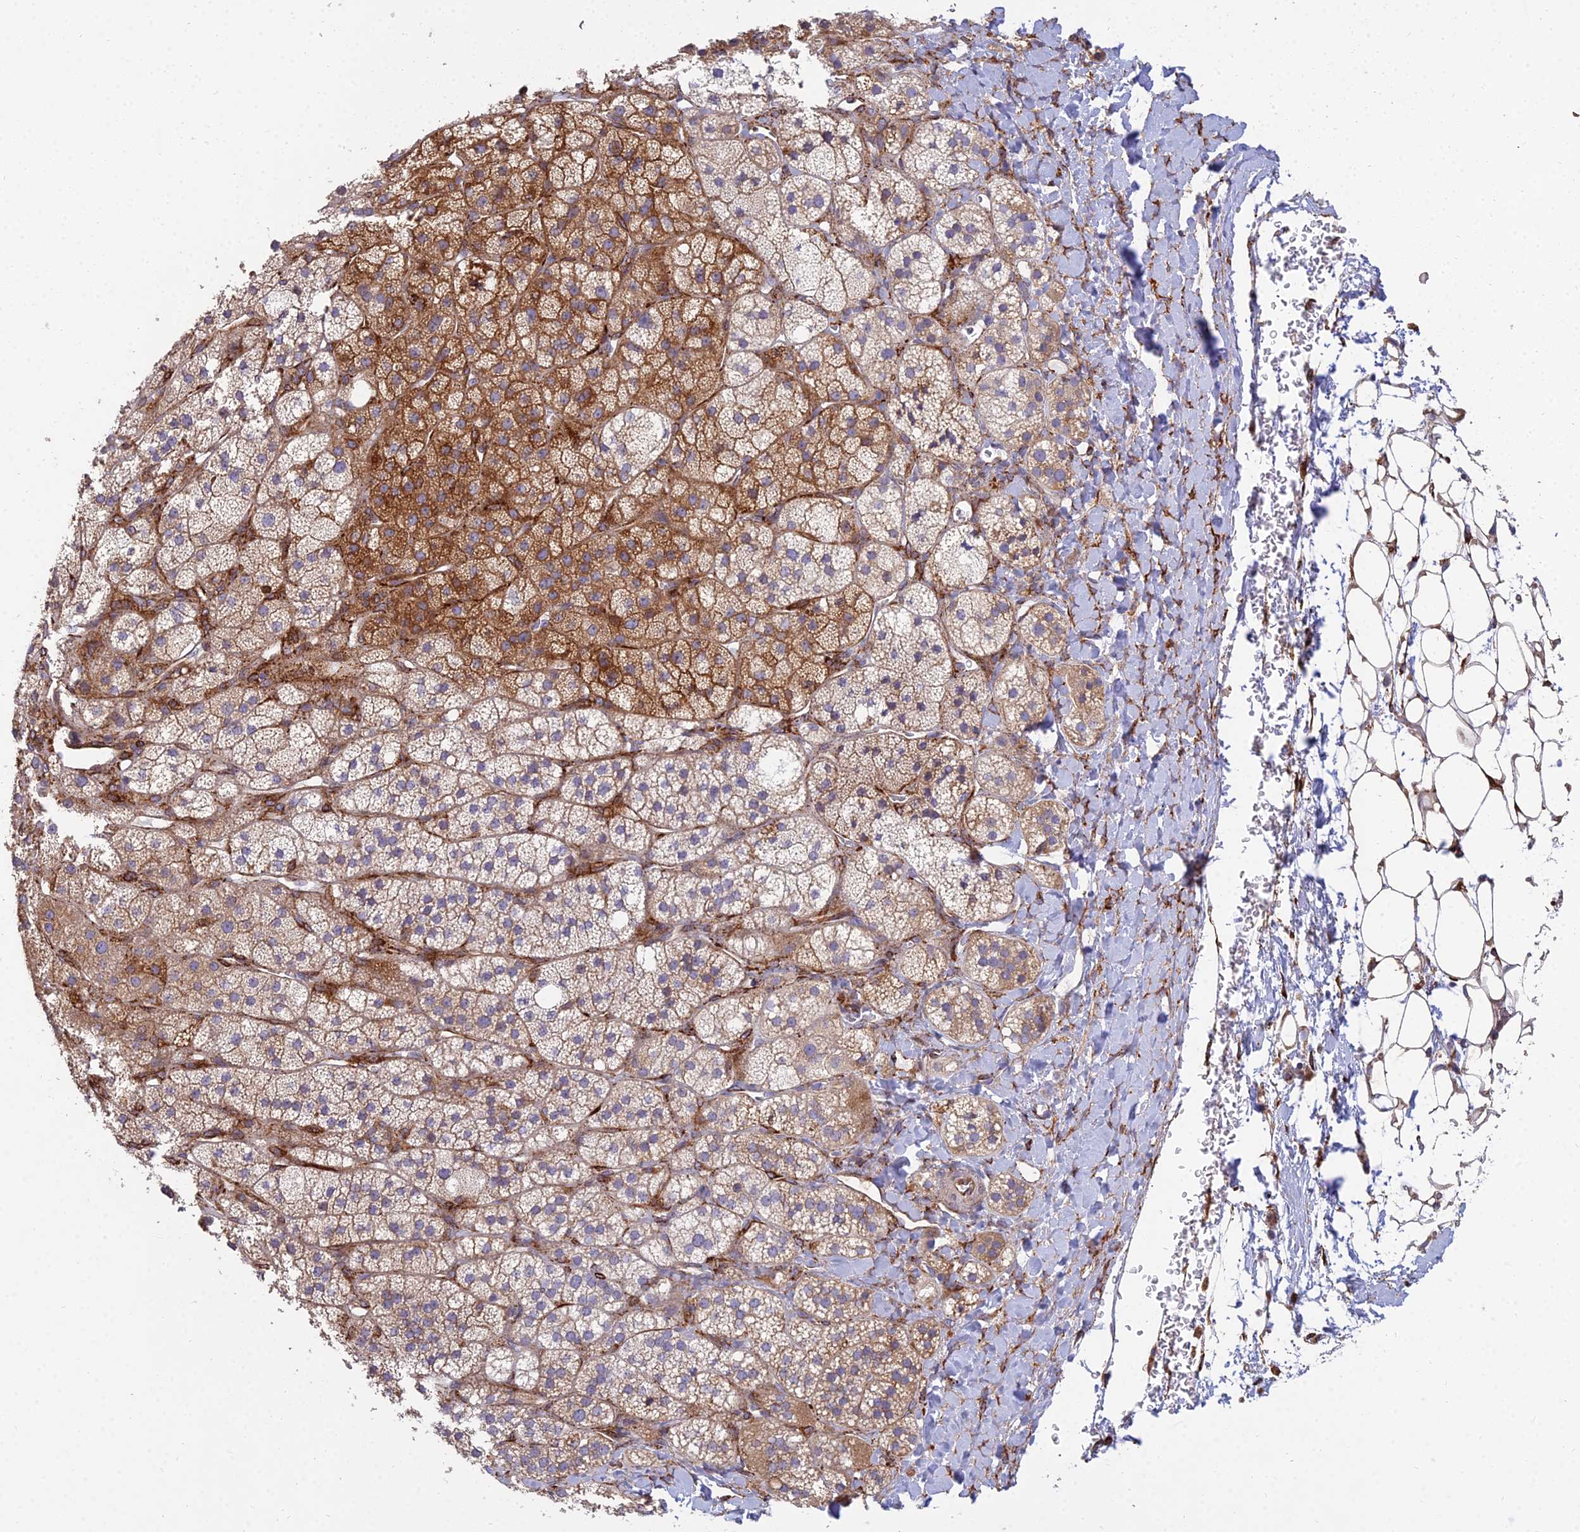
{"staining": {"intensity": "strong", "quantity": "<25%", "location": "cytoplasmic/membranous"}, "tissue": "adrenal gland", "cell_type": "Glandular cells", "image_type": "normal", "snomed": [{"axis": "morphology", "description": "Normal tissue, NOS"}, {"axis": "topography", "description": "Adrenal gland"}], "caption": "Glandular cells display medium levels of strong cytoplasmic/membranous expression in approximately <25% of cells in normal human adrenal gland.", "gene": "NDUFAF7", "patient": {"sex": "male", "age": 61}}